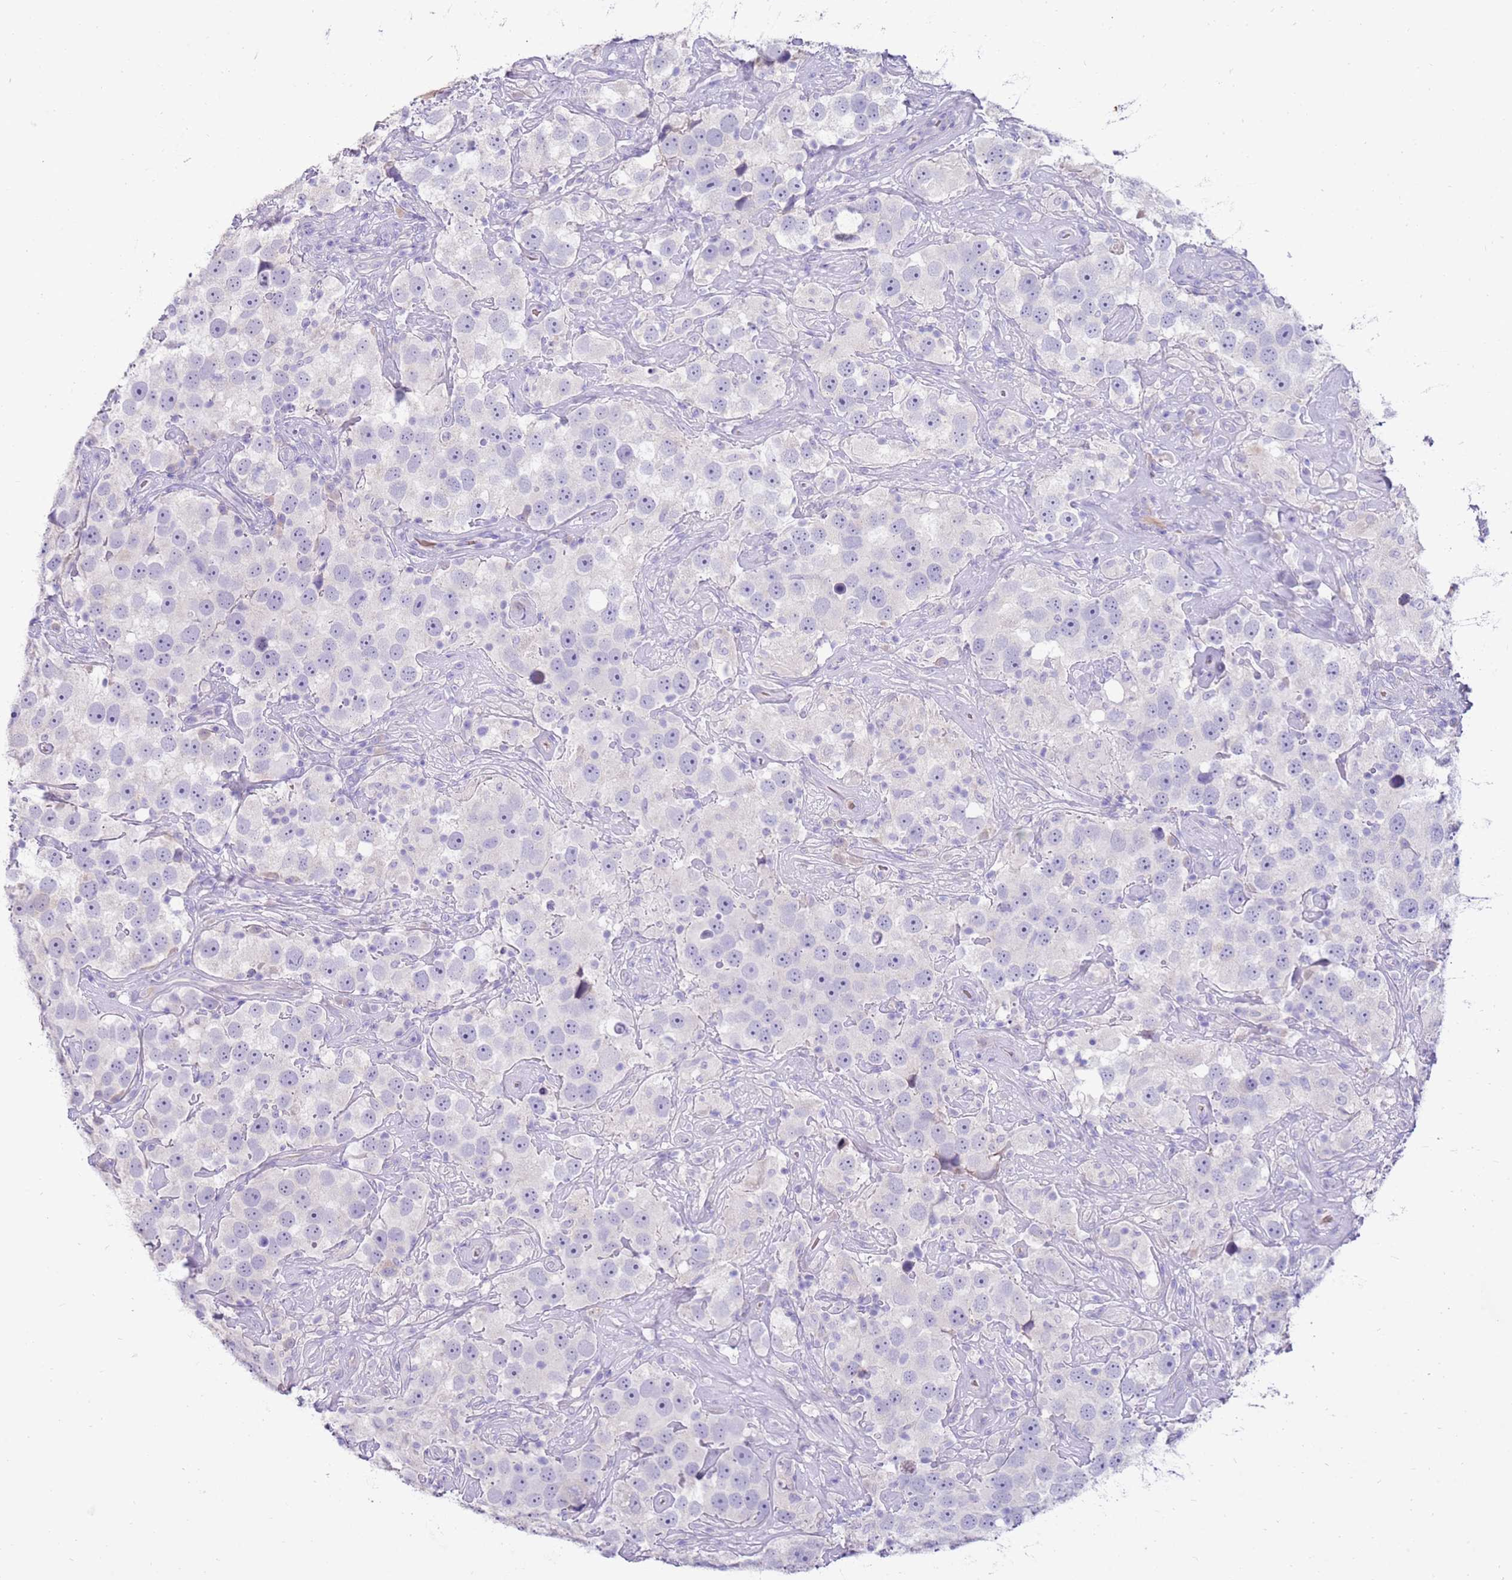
{"staining": {"intensity": "negative", "quantity": "none", "location": "none"}, "tissue": "testis cancer", "cell_type": "Tumor cells", "image_type": "cancer", "snomed": [{"axis": "morphology", "description": "Seminoma, NOS"}, {"axis": "topography", "description": "Testis"}], "caption": "IHC of testis seminoma reveals no staining in tumor cells.", "gene": "EVPLL", "patient": {"sex": "male", "age": 49}}